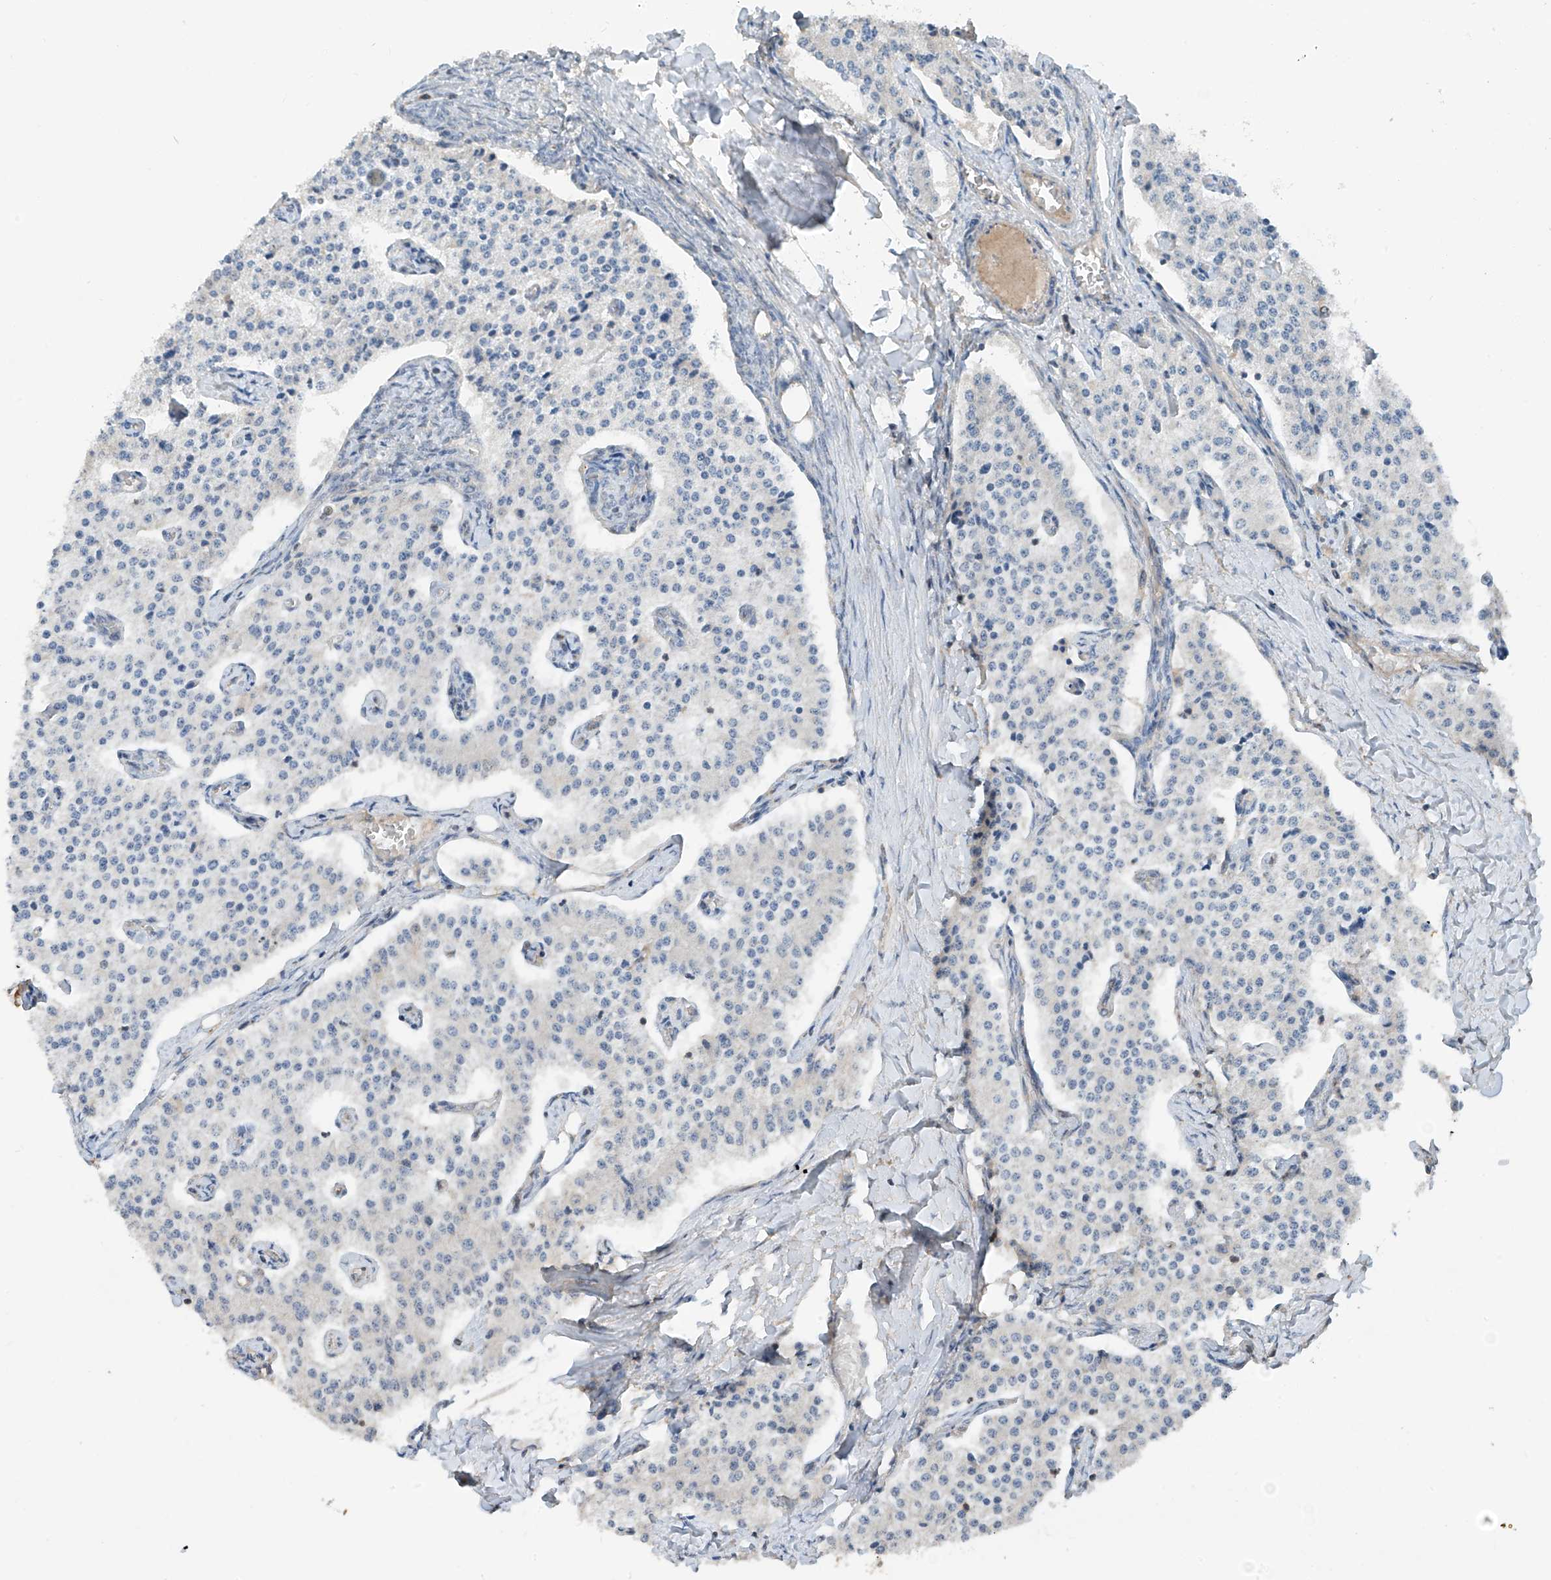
{"staining": {"intensity": "negative", "quantity": "none", "location": "none"}, "tissue": "carcinoid", "cell_type": "Tumor cells", "image_type": "cancer", "snomed": [{"axis": "morphology", "description": "Carcinoid, malignant, NOS"}, {"axis": "topography", "description": "Colon"}], "caption": "High magnification brightfield microscopy of carcinoid stained with DAB (3,3'-diaminobenzidine) (brown) and counterstained with hematoxylin (blue): tumor cells show no significant staining.", "gene": "RPAIN", "patient": {"sex": "female", "age": 52}}